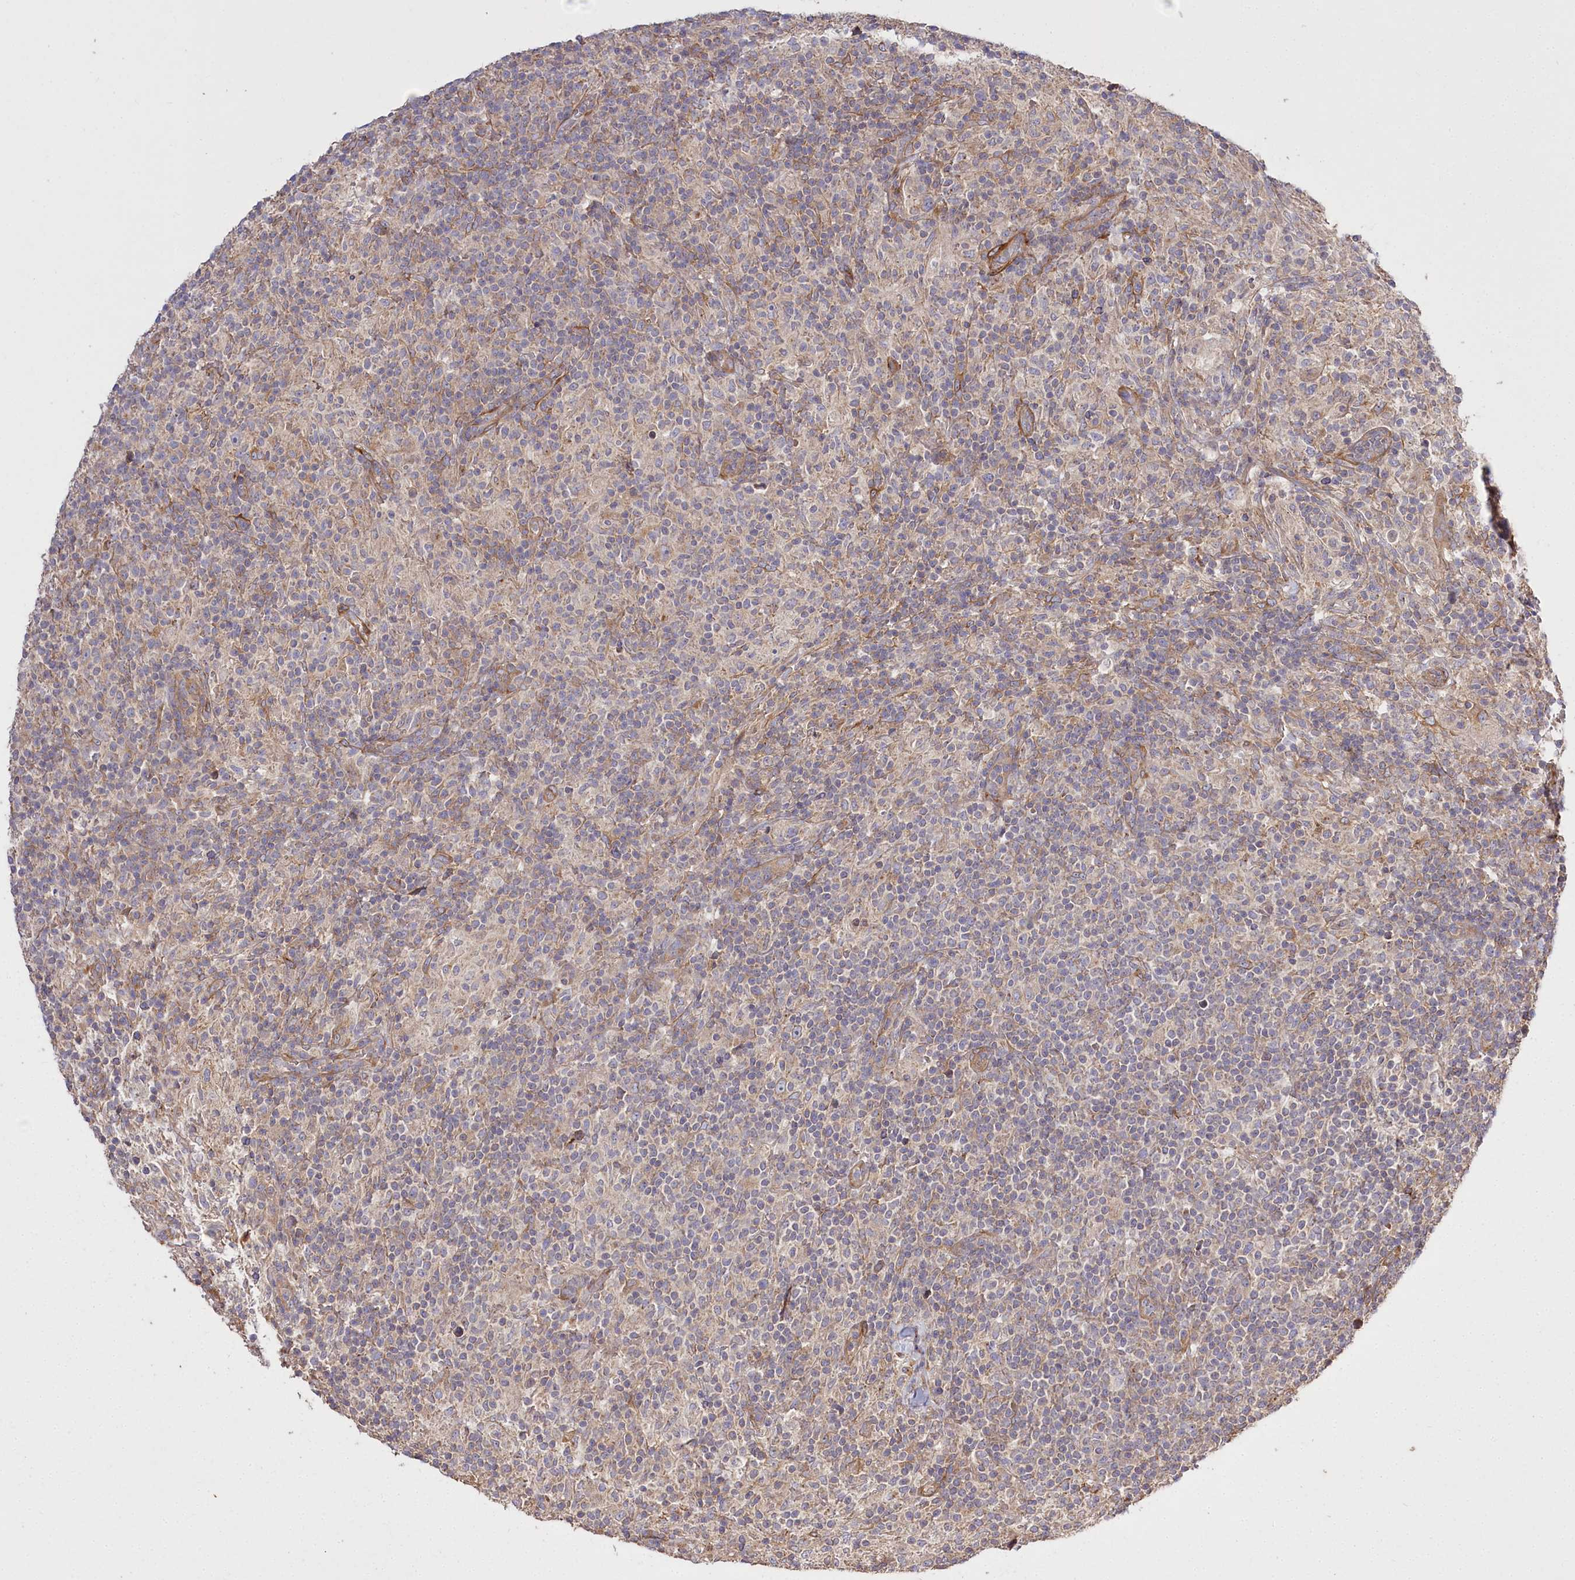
{"staining": {"intensity": "moderate", "quantity": "<25%", "location": "cytoplasmic/membranous"}, "tissue": "lymphoma", "cell_type": "Tumor cells", "image_type": "cancer", "snomed": [{"axis": "morphology", "description": "Hodgkin's disease, NOS"}, {"axis": "topography", "description": "Lymph node"}], "caption": "A photomicrograph of human lymphoma stained for a protein exhibits moderate cytoplasmic/membranous brown staining in tumor cells.", "gene": "PRSS53", "patient": {"sex": "male", "age": 70}}